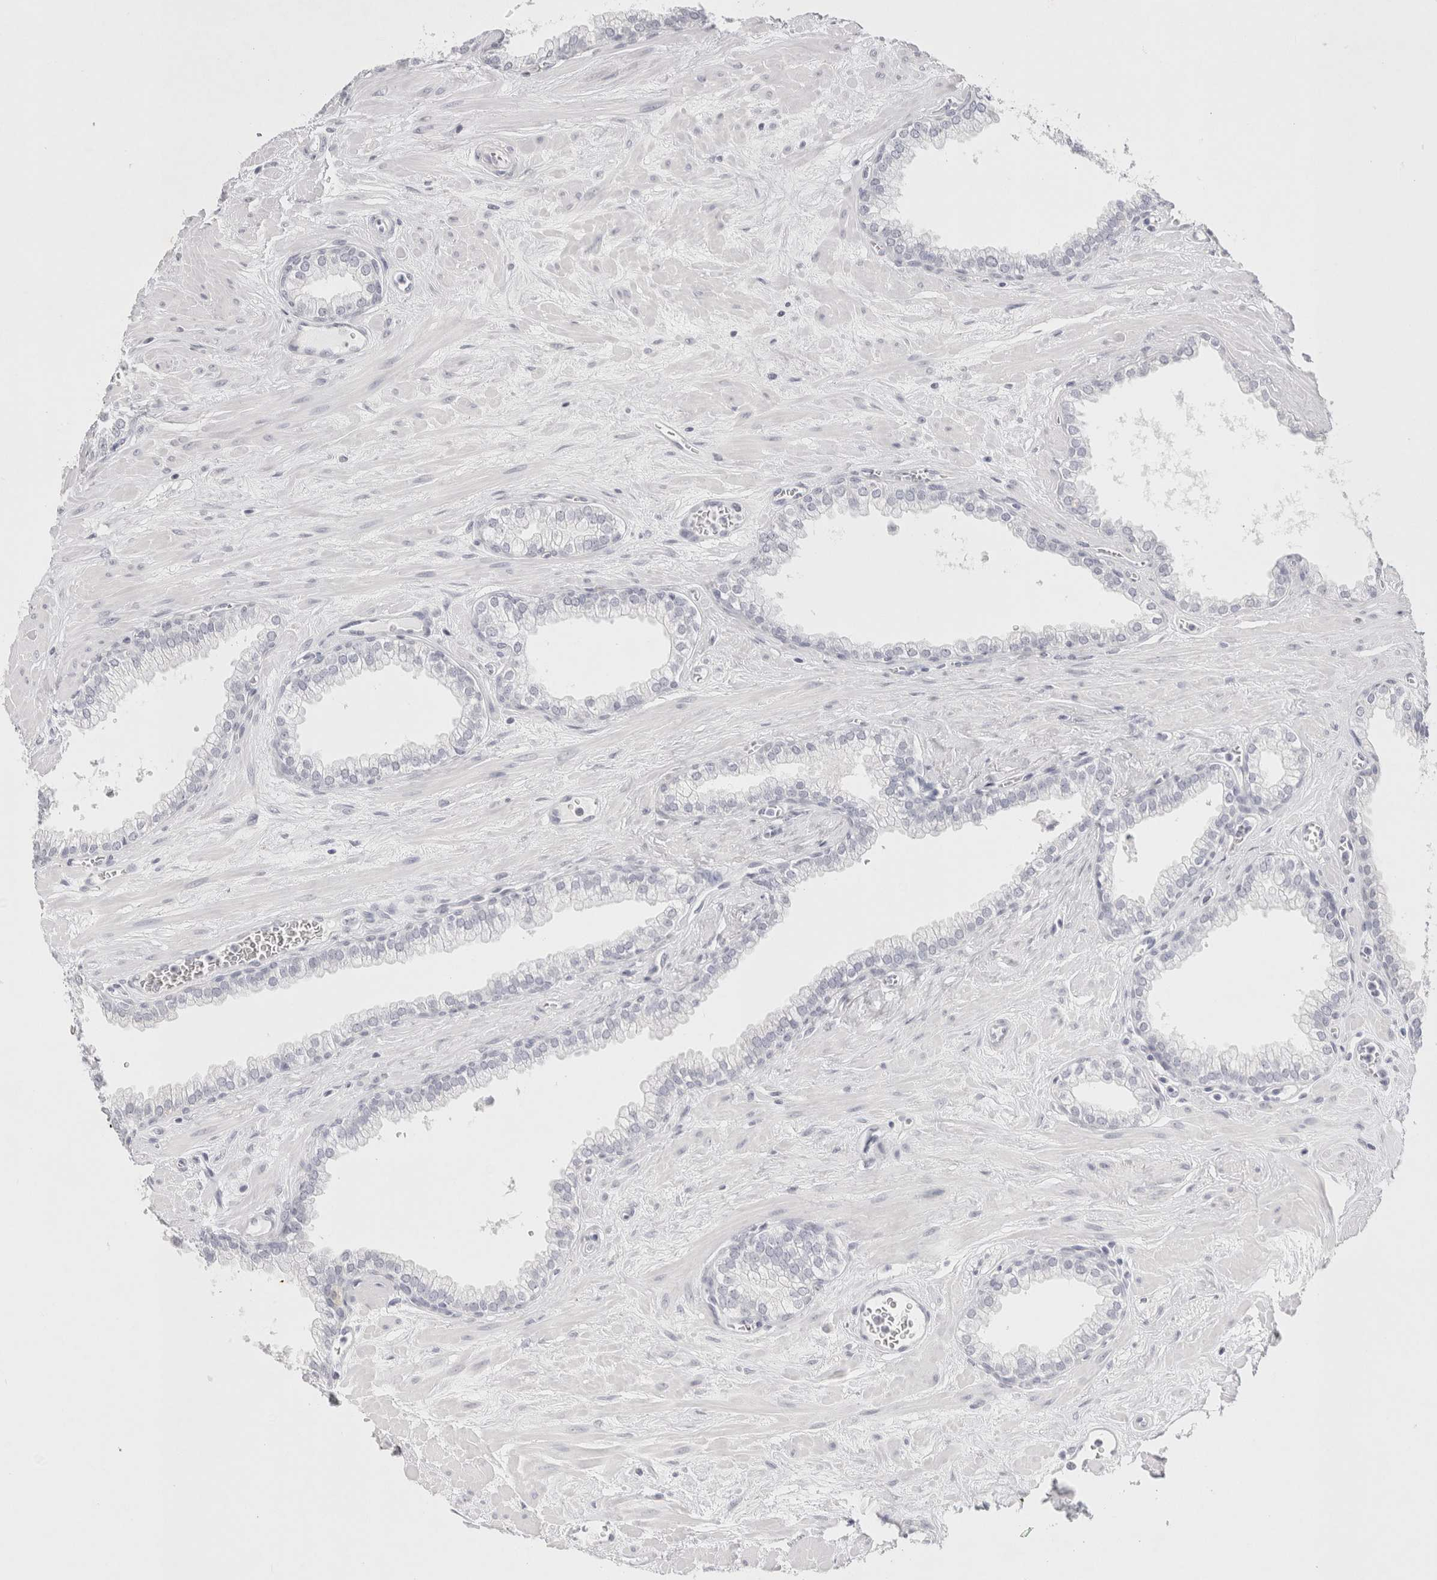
{"staining": {"intensity": "negative", "quantity": "none", "location": "none"}, "tissue": "prostate", "cell_type": "Glandular cells", "image_type": "normal", "snomed": [{"axis": "morphology", "description": "Normal tissue, NOS"}, {"axis": "morphology", "description": "Urothelial carcinoma, Low grade"}, {"axis": "topography", "description": "Urinary bladder"}, {"axis": "topography", "description": "Prostate"}], "caption": "High magnification brightfield microscopy of normal prostate stained with DAB (brown) and counterstained with hematoxylin (blue): glandular cells show no significant expression.", "gene": "GARIN1A", "patient": {"sex": "male", "age": 60}}